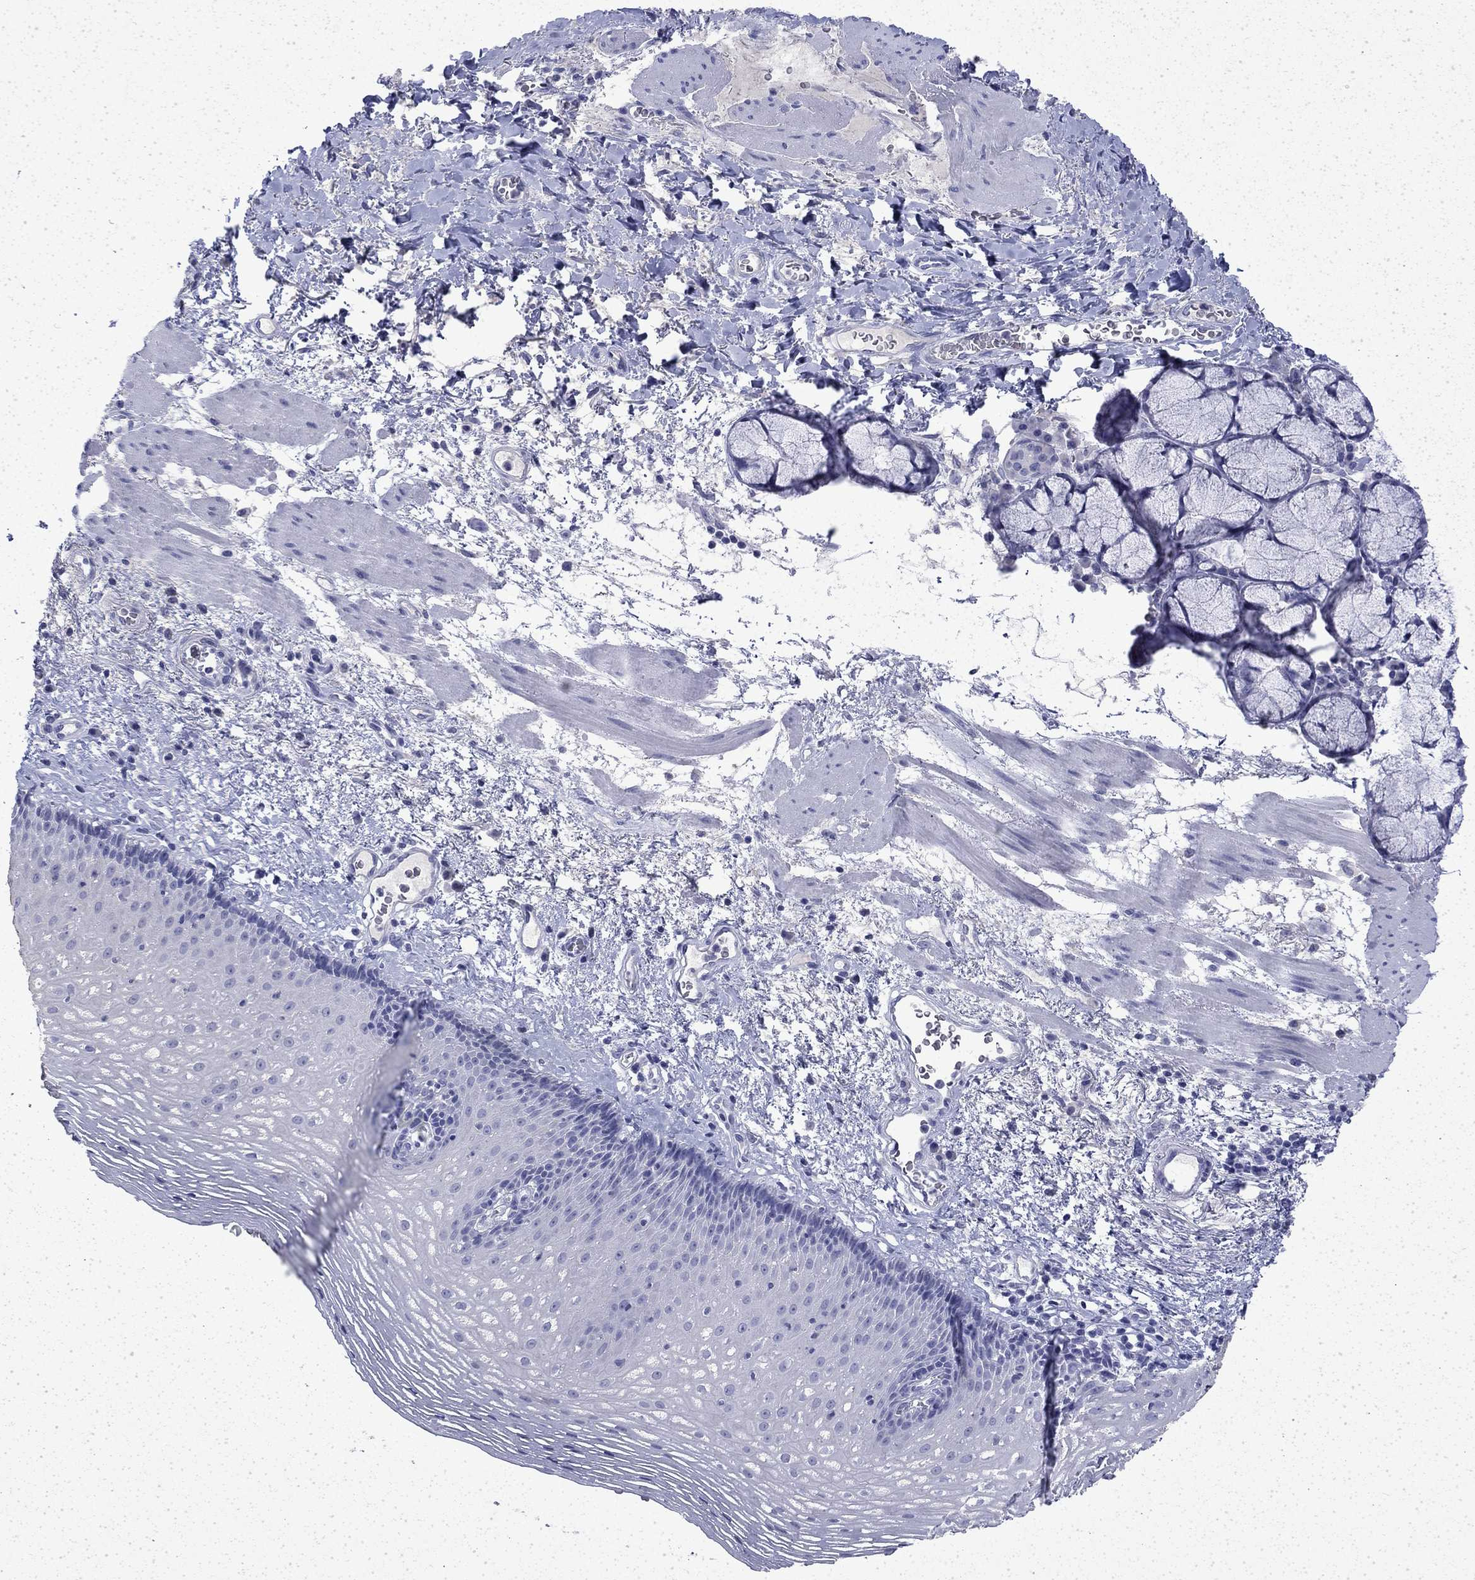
{"staining": {"intensity": "negative", "quantity": "none", "location": "none"}, "tissue": "esophagus", "cell_type": "Squamous epithelial cells", "image_type": "normal", "snomed": [{"axis": "morphology", "description": "Normal tissue, NOS"}, {"axis": "topography", "description": "Esophagus"}], "caption": "Immunohistochemical staining of benign esophagus reveals no significant expression in squamous epithelial cells.", "gene": "ENPP6", "patient": {"sex": "male", "age": 76}}